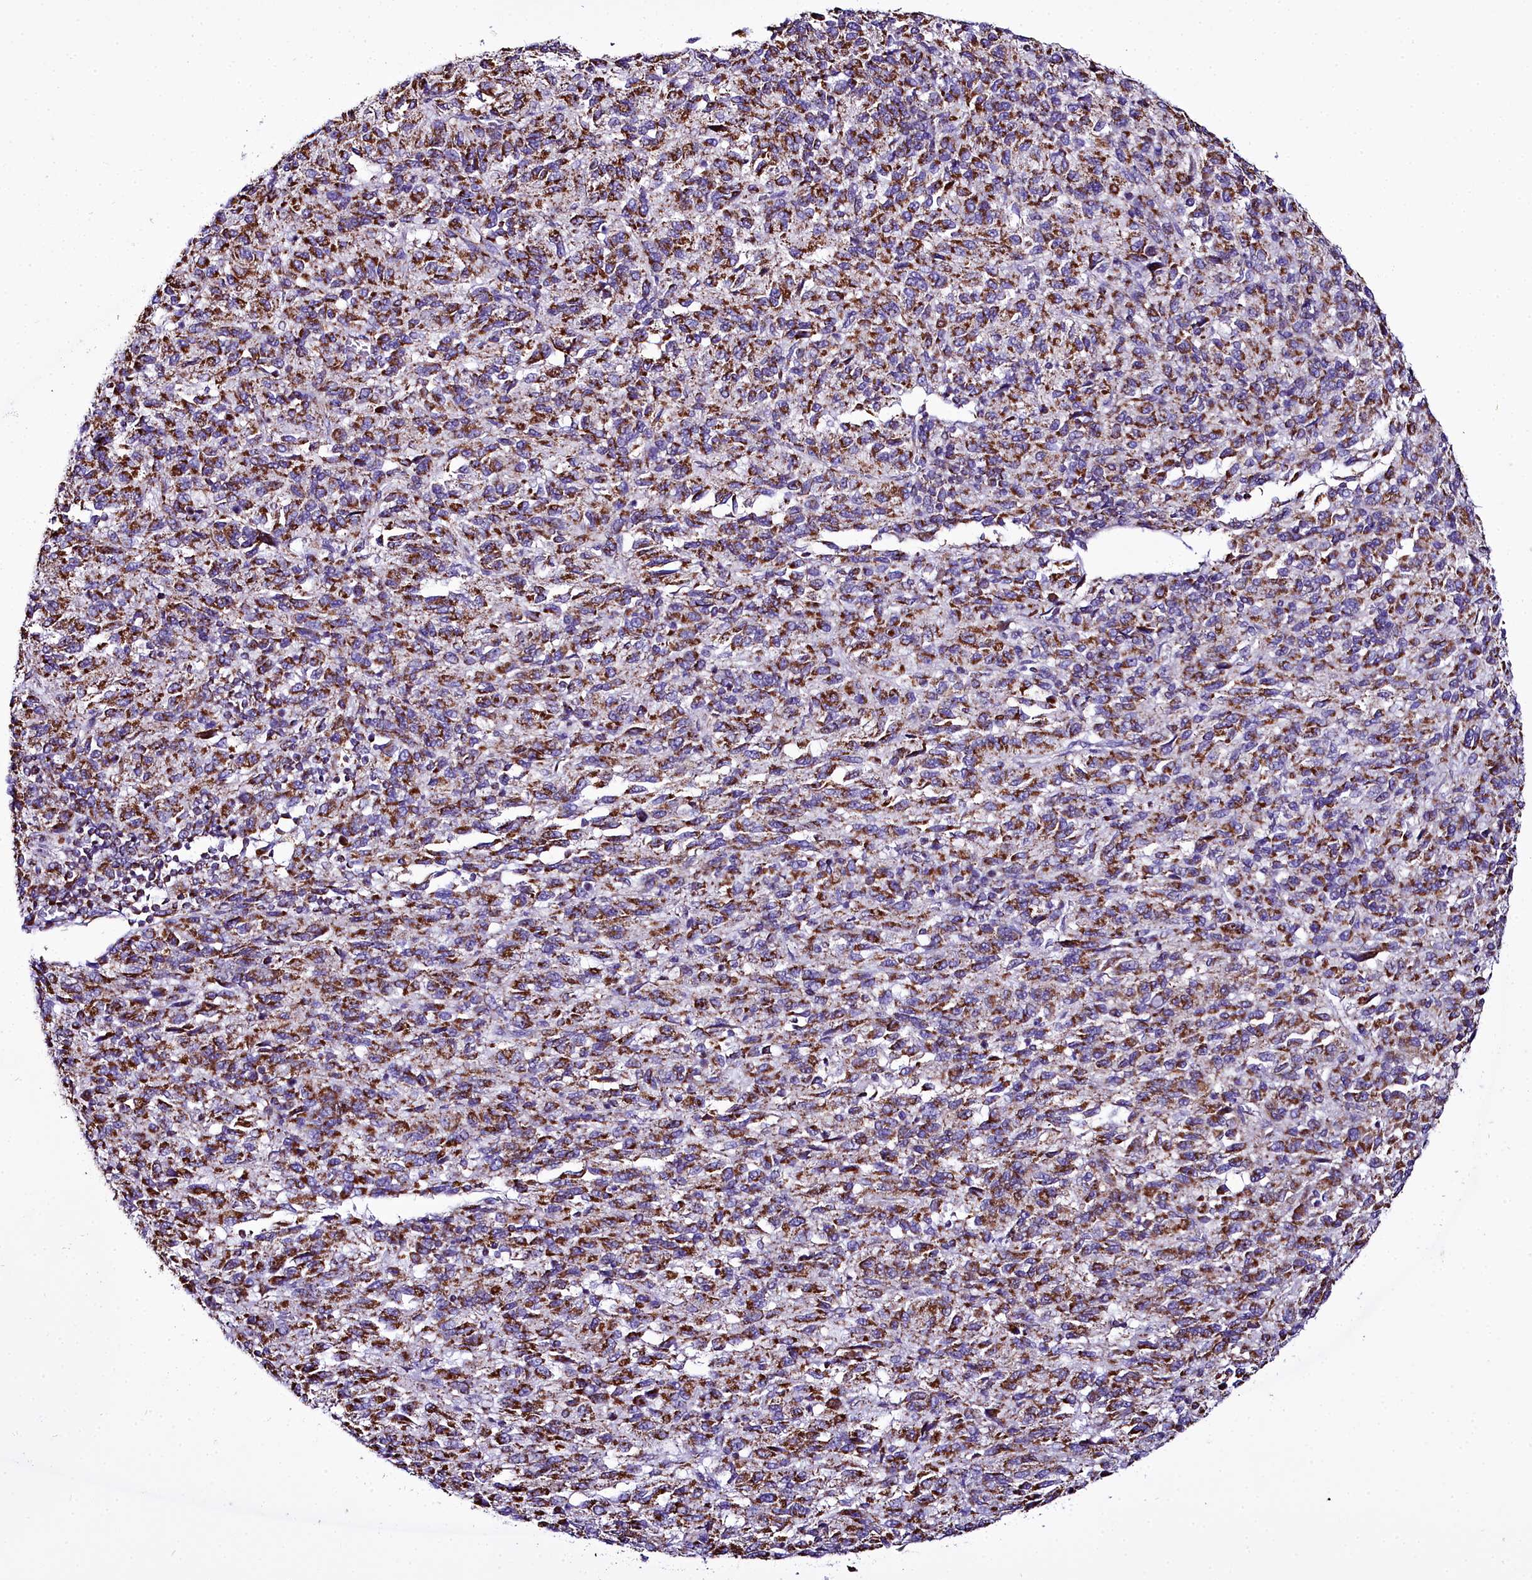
{"staining": {"intensity": "moderate", "quantity": ">75%", "location": "cytoplasmic/membranous"}, "tissue": "melanoma", "cell_type": "Tumor cells", "image_type": "cancer", "snomed": [{"axis": "morphology", "description": "Malignant melanoma, Metastatic site"}, {"axis": "topography", "description": "Lung"}], "caption": "Moderate cytoplasmic/membranous expression for a protein is identified in approximately >75% of tumor cells of melanoma using immunohistochemistry (IHC).", "gene": "WDFY3", "patient": {"sex": "male", "age": 64}}